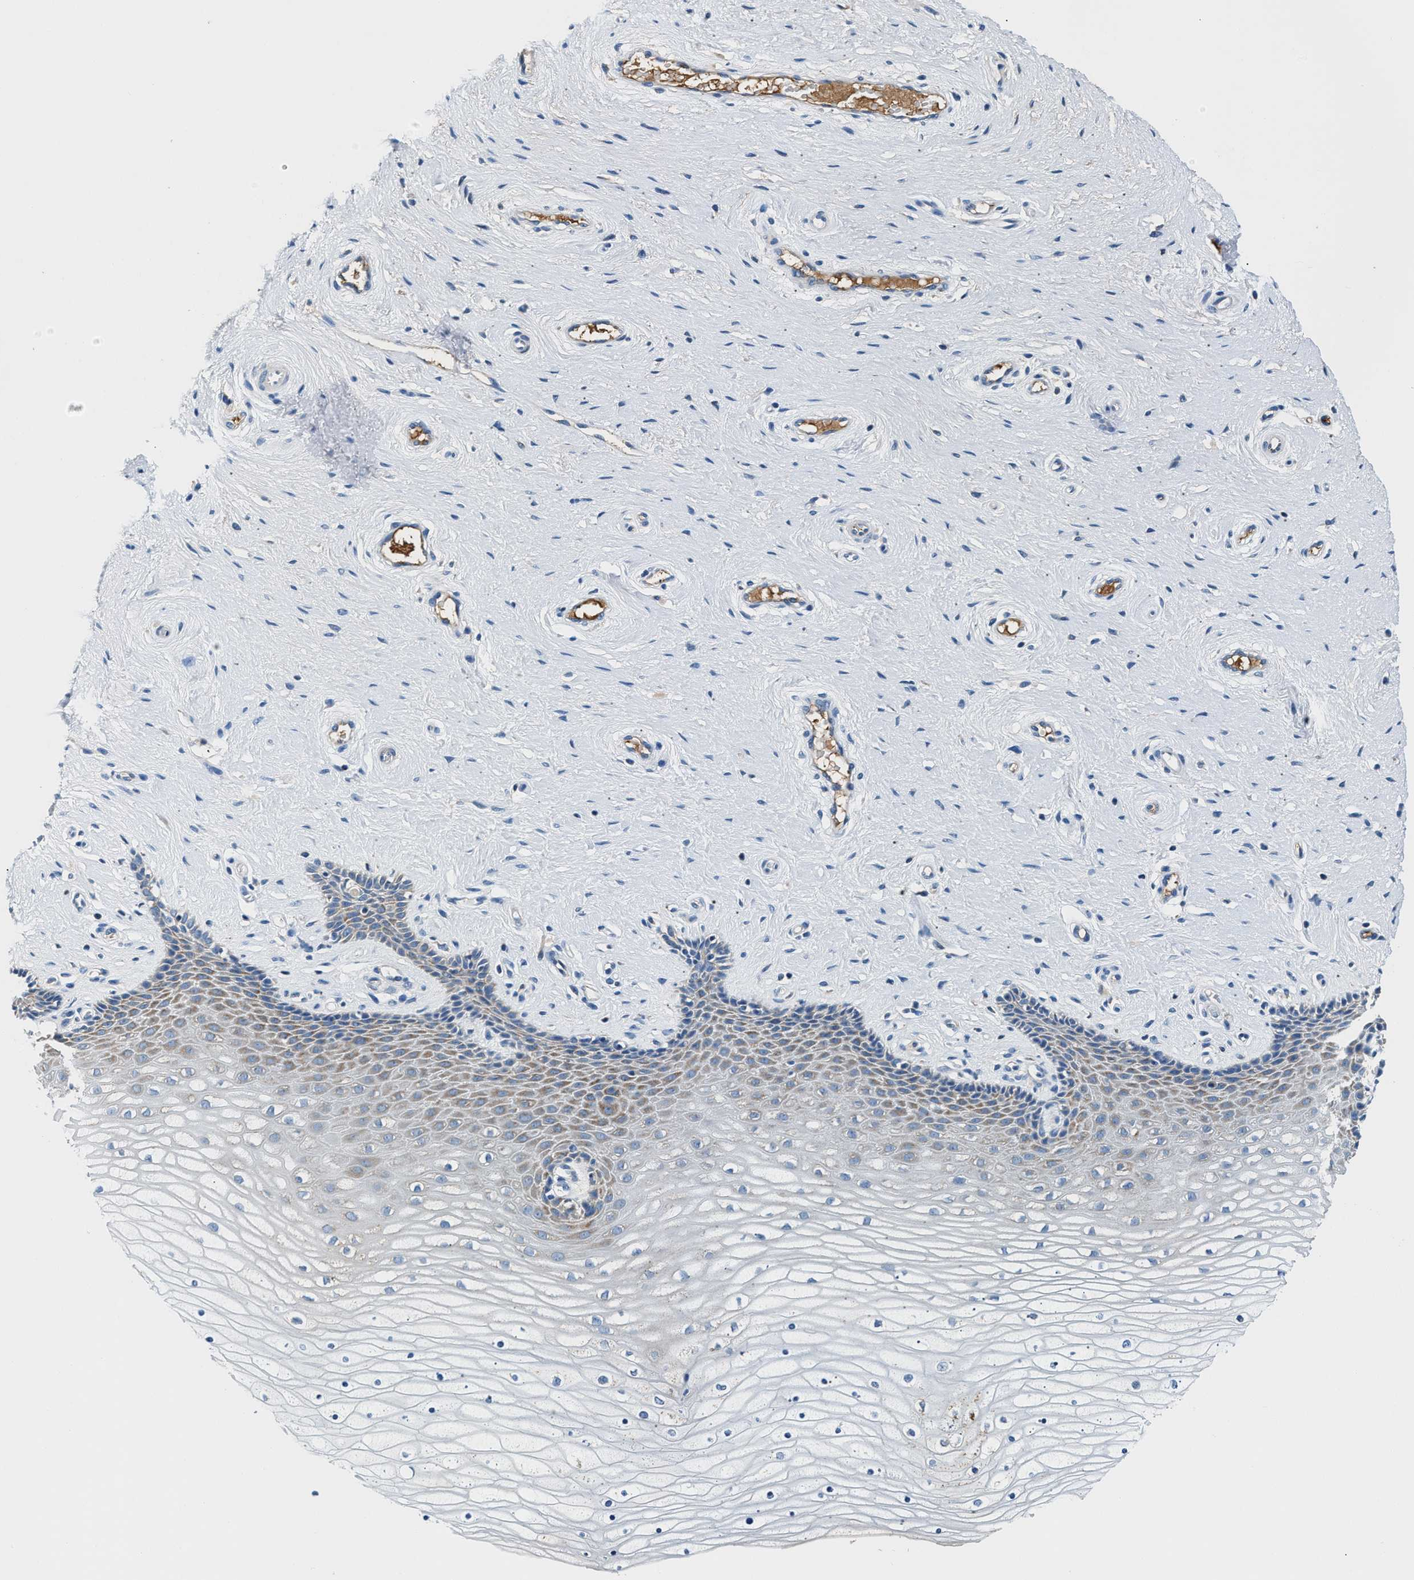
{"staining": {"intensity": "weak", "quantity": "<25%", "location": "cytoplasmic/membranous"}, "tissue": "cervix", "cell_type": "Squamous epithelial cells", "image_type": "normal", "snomed": [{"axis": "morphology", "description": "Normal tissue, NOS"}, {"axis": "topography", "description": "Cervix"}], "caption": "An immunohistochemistry (IHC) histopathology image of benign cervix is shown. There is no staining in squamous epithelial cells of cervix.", "gene": "TUT7", "patient": {"sex": "female", "age": 39}}